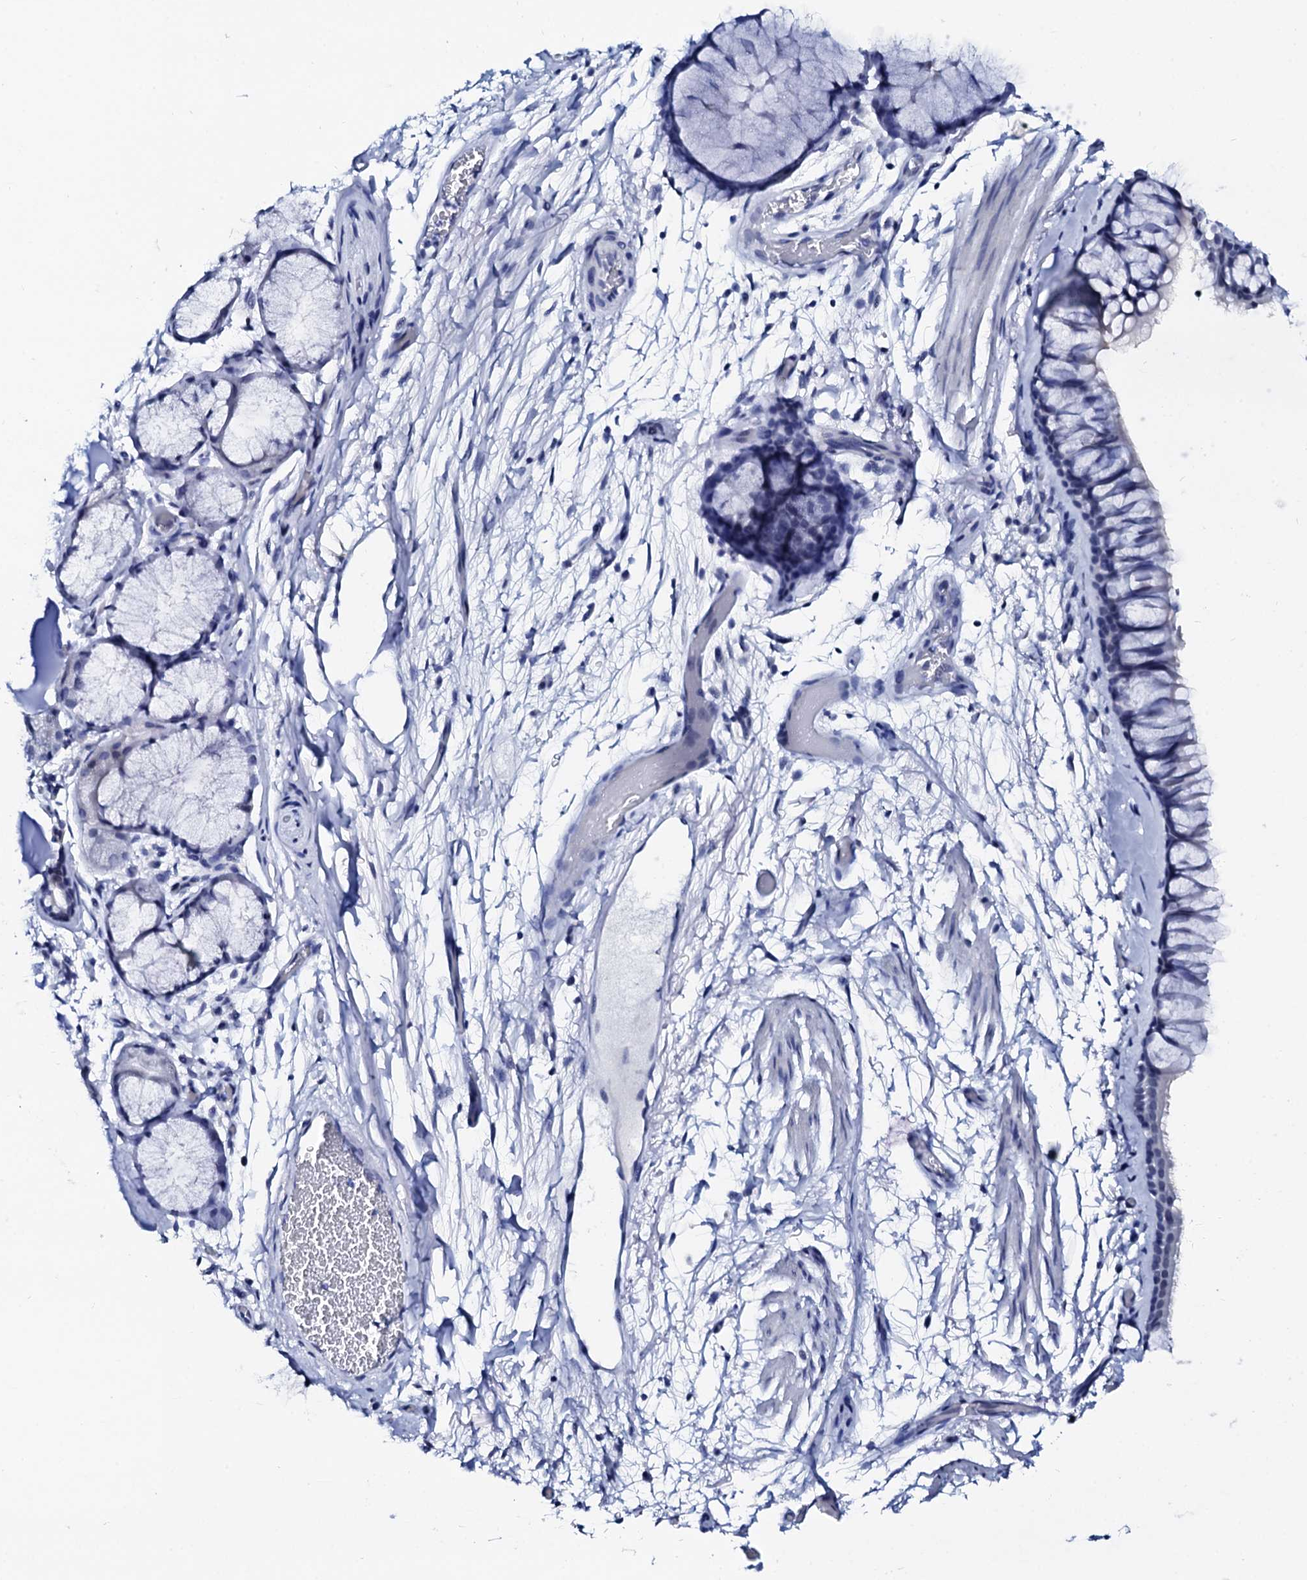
{"staining": {"intensity": "negative", "quantity": "none", "location": "none"}, "tissue": "bronchus", "cell_type": "Respiratory epithelial cells", "image_type": "normal", "snomed": [{"axis": "morphology", "description": "Normal tissue, NOS"}, {"axis": "topography", "description": "Bronchus"}], "caption": "Bronchus was stained to show a protein in brown. There is no significant staining in respiratory epithelial cells. (Brightfield microscopy of DAB (3,3'-diaminobenzidine) IHC at high magnification).", "gene": "SPATA19", "patient": {"sex": "male", "age": 65}}